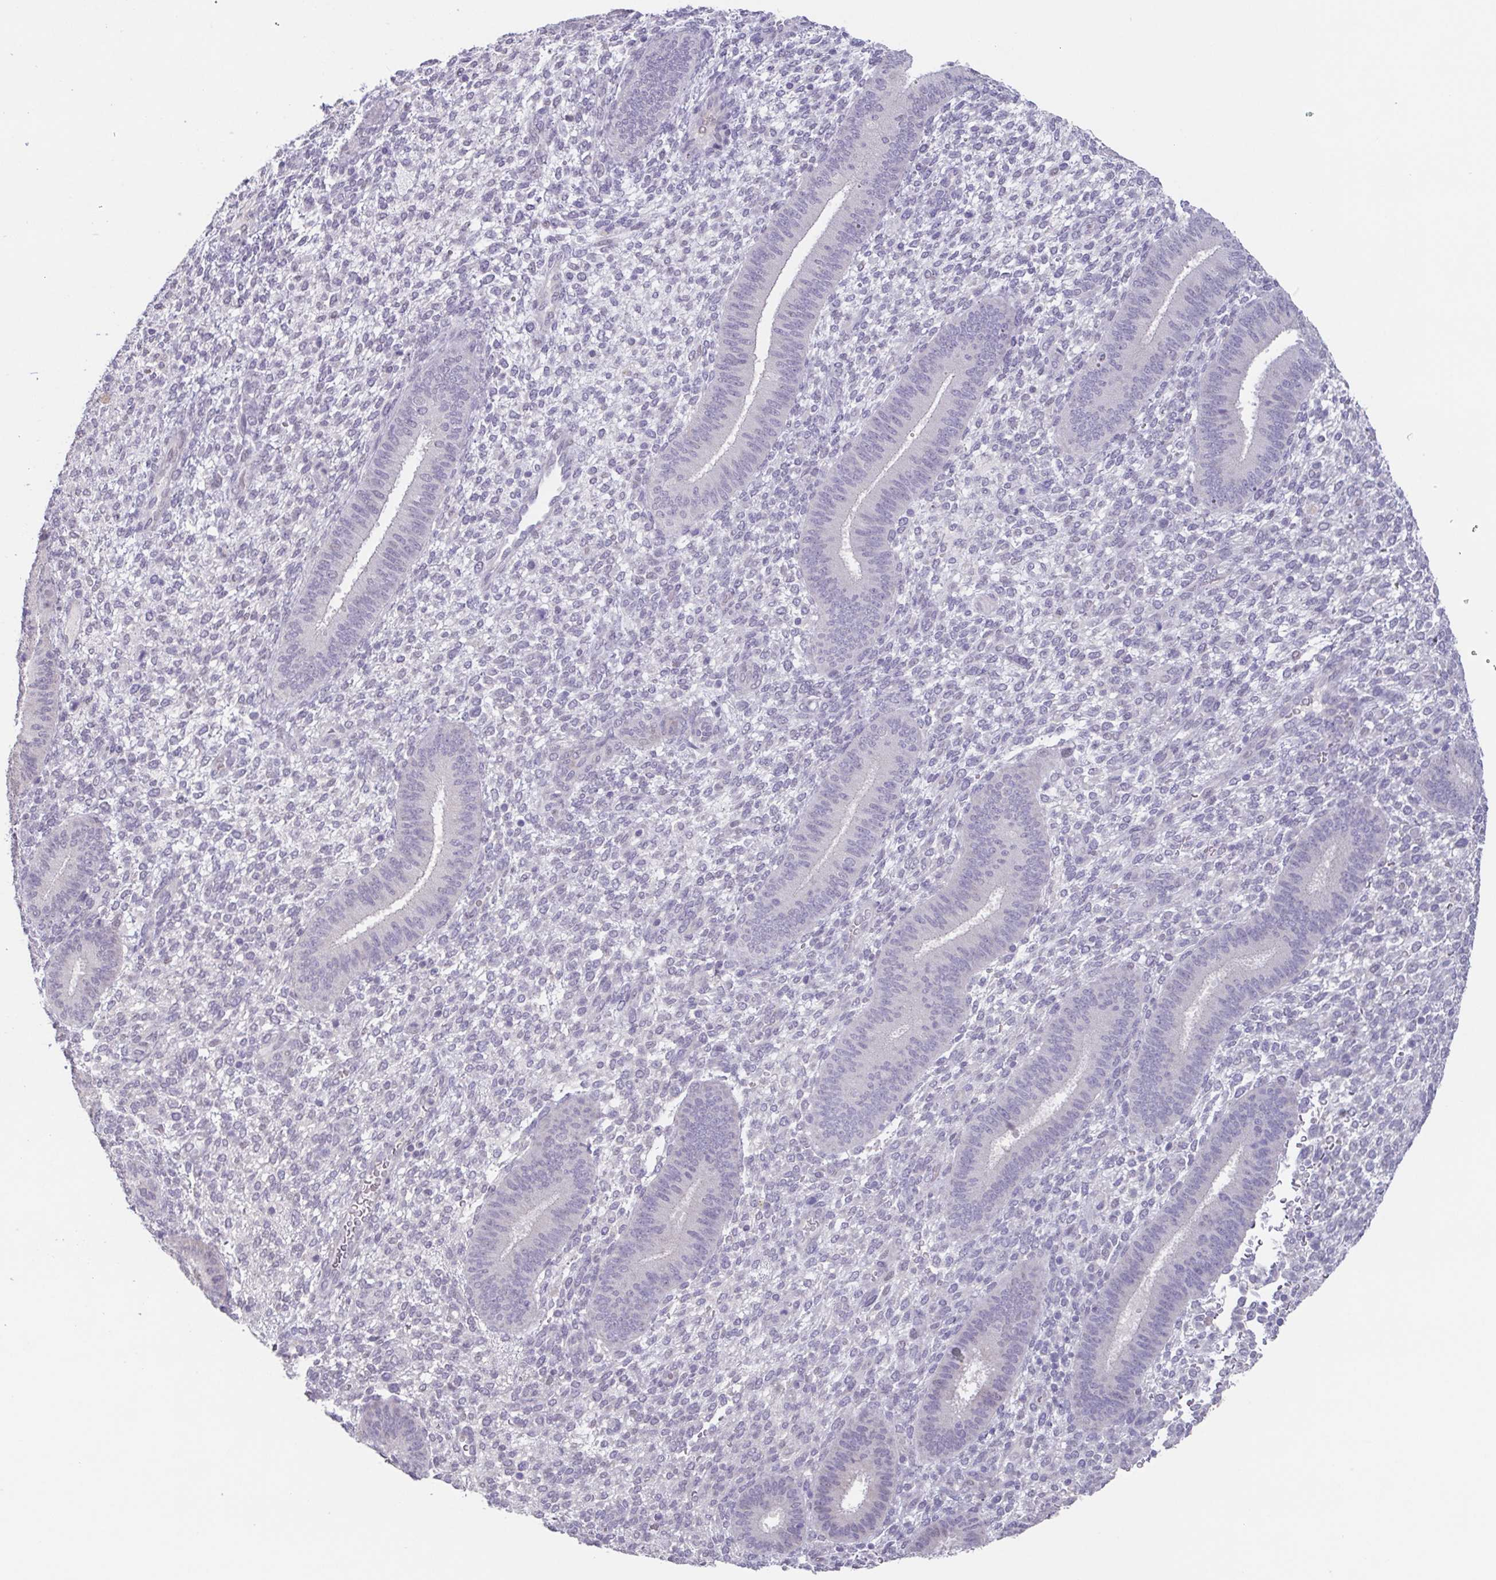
{"staining": {"intensity": "negative", "quantity": "none", "location": "none"}, "tissue": "endometrium", "cell_type": "Cells in endometrial stroma", "image_type": "normal", "snomed": [{"axis": "morphology", "description": "Normal tissue, NOS"}, {"axis": "topography", "description": "Endometrium"}], "caption": "The histopathology image displays no significant expression in cells in endometrial stroma of endometrium. (Stains: DAB IHC with hematoxylin counter stain, Microscopy: brightfield microscopy at high magnification).", "gene": "GHRL", "patient": {"sex": "female", "age": 39}}